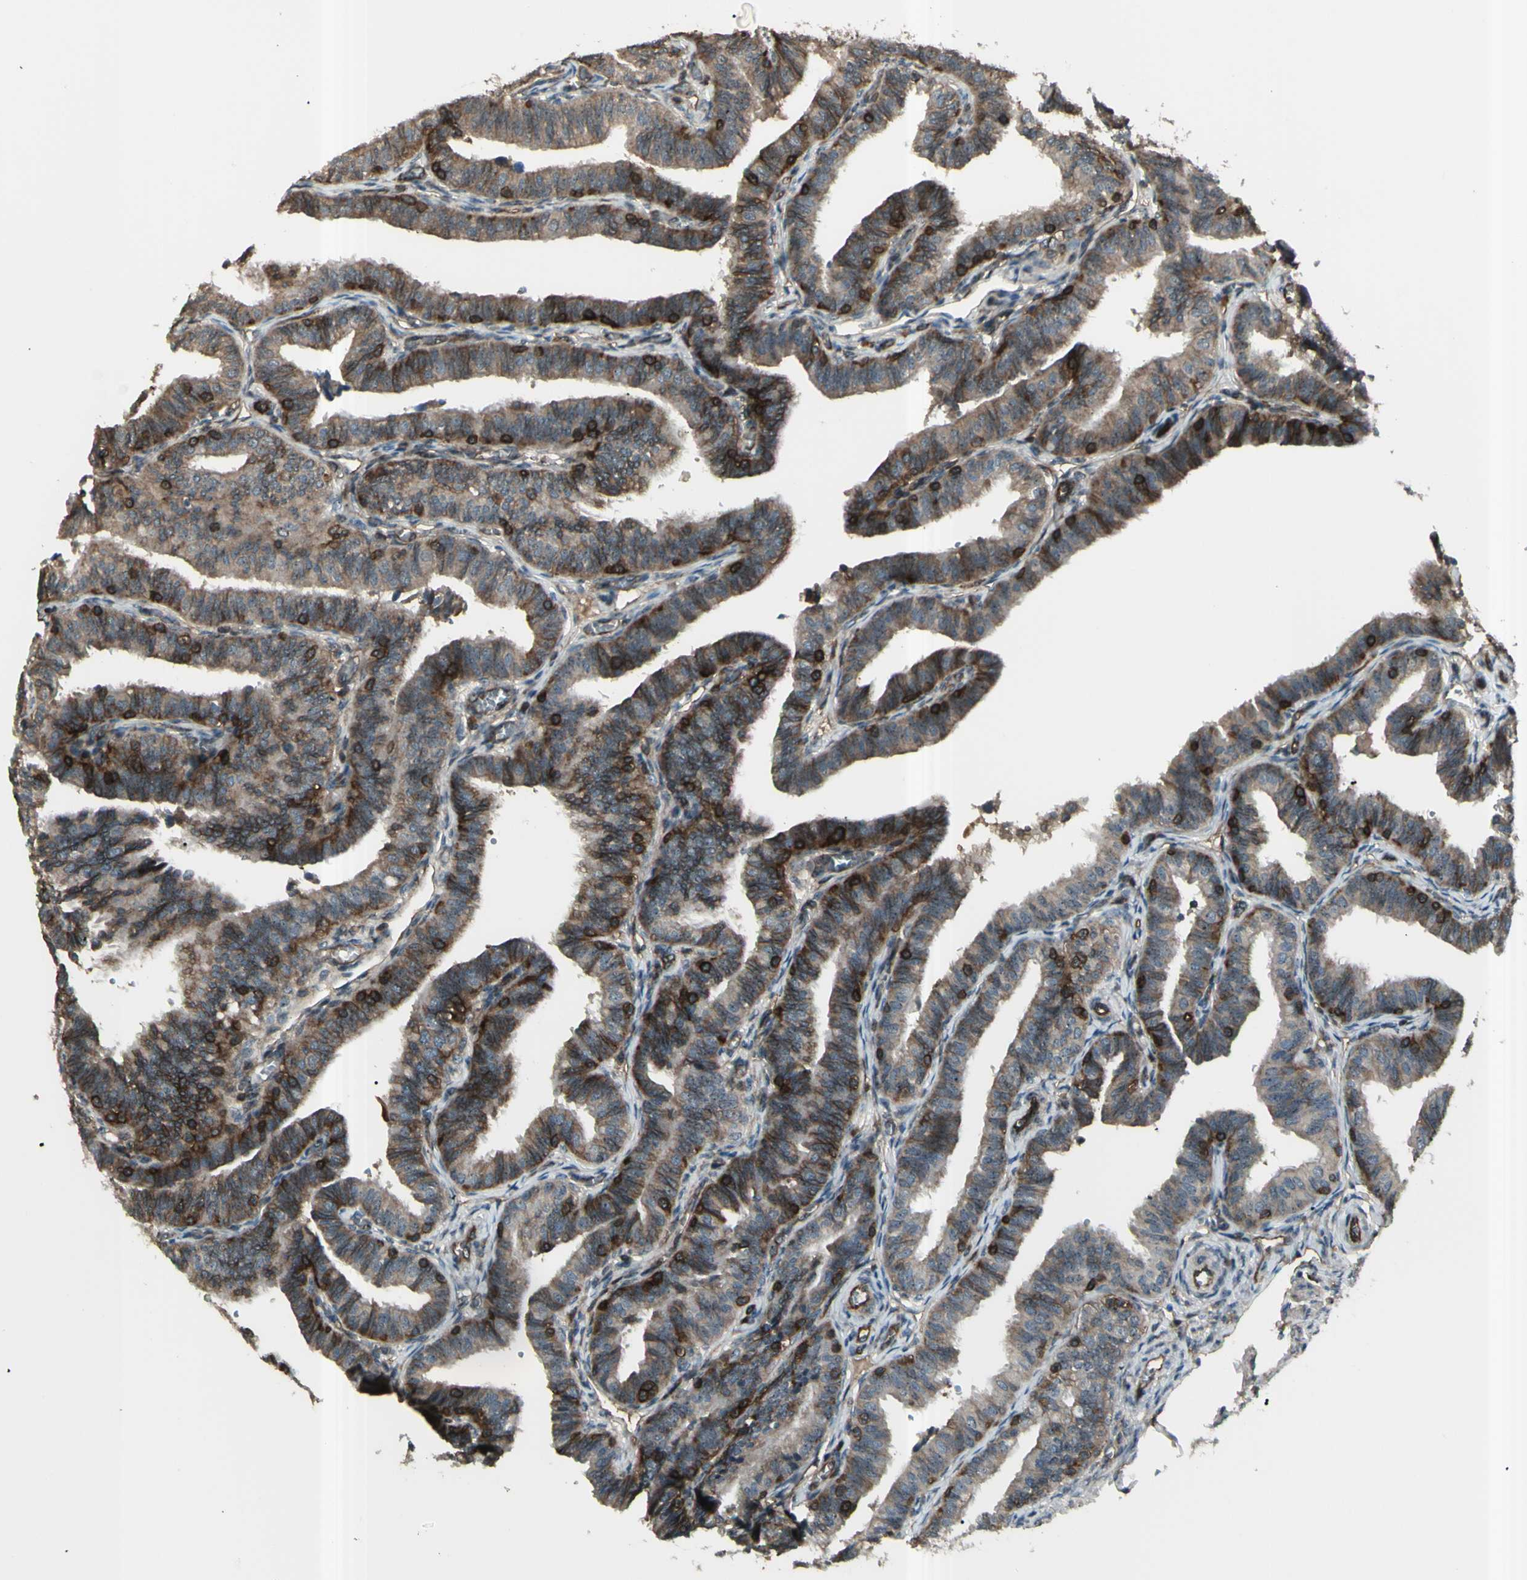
{"staining": {"intensity": "strong", "quantity": ">75%", "location": "cytoplasmic/membranous"}, "tissue": "fallopian tube", "cell_type": "Glandular cells", "image_type": "normal", "snomed": [{"axis": "morphology", "description": "Normal tissue, NOS"}, {"axis": "topography", "description": "Fallopian tube"}], "caption": "Protein staining of normal fallopian tube displays strong cytoplasmic/membranous expression in about >75% of glandular cells.", "gene": "FXYD5", "patient": {"sex": "female", "age": 46}}